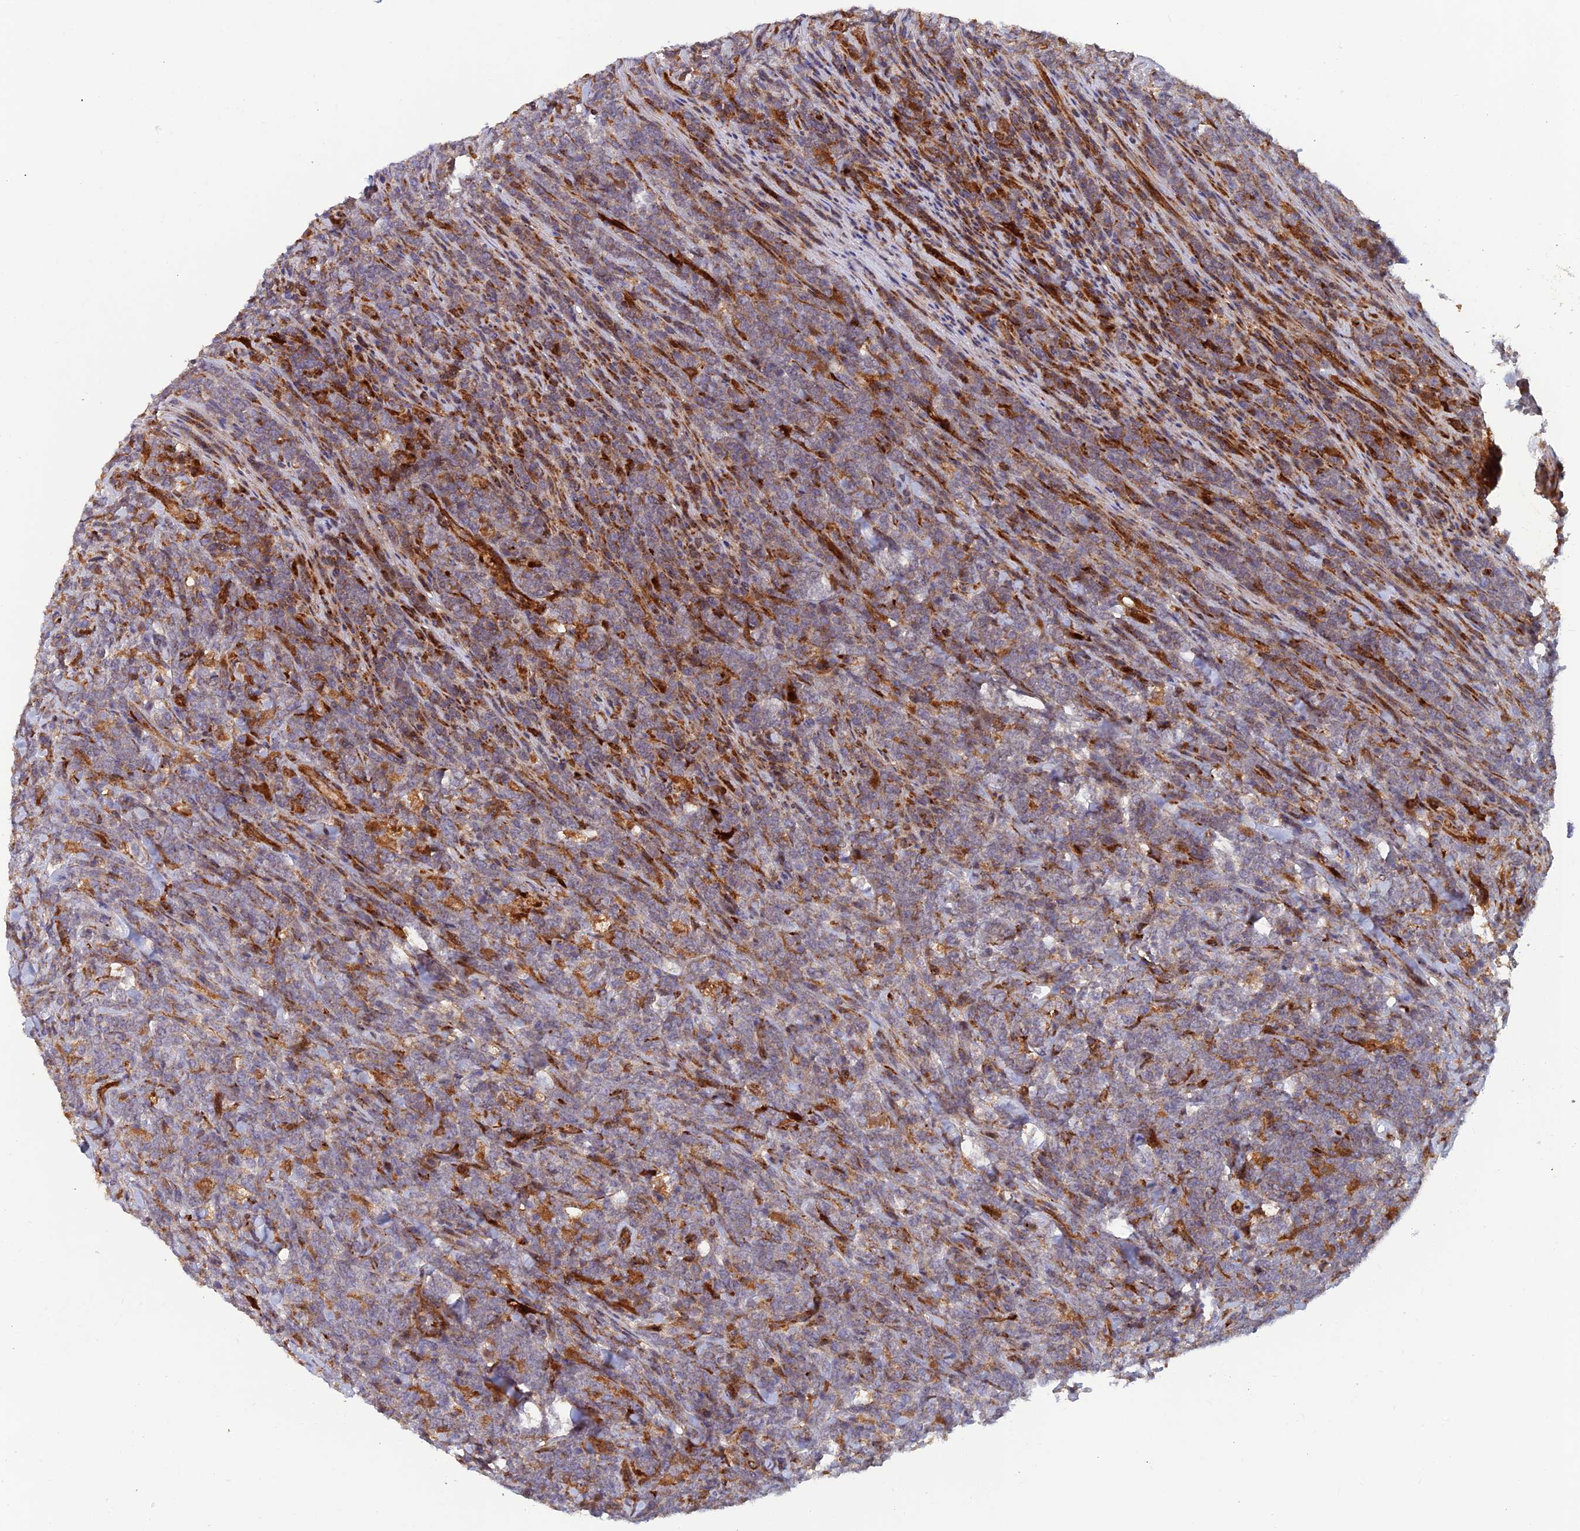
{"staining": {"intensity": "weak", "quantity": "<25%", "location": "cytoplasmic/membranous"}, "tissue": "lymphoma", "cell_type": "Tumor cells", "image_type": "cancer", "snomed": [{"axis": "morphology", "description": "Malignant lymphoma, non-Hodgkin's type, High grade"}, {"axis": "topography", "description": "Small intestine"}], "caption": "Immunohistochemistry (IHC) of human malignant lymphoma, non-Hodgkin's type (high-grade) demonstrates no positivity in tumor cells.", "gene": "GMCL1", "patient": {"sex": "male", "age": 8}}